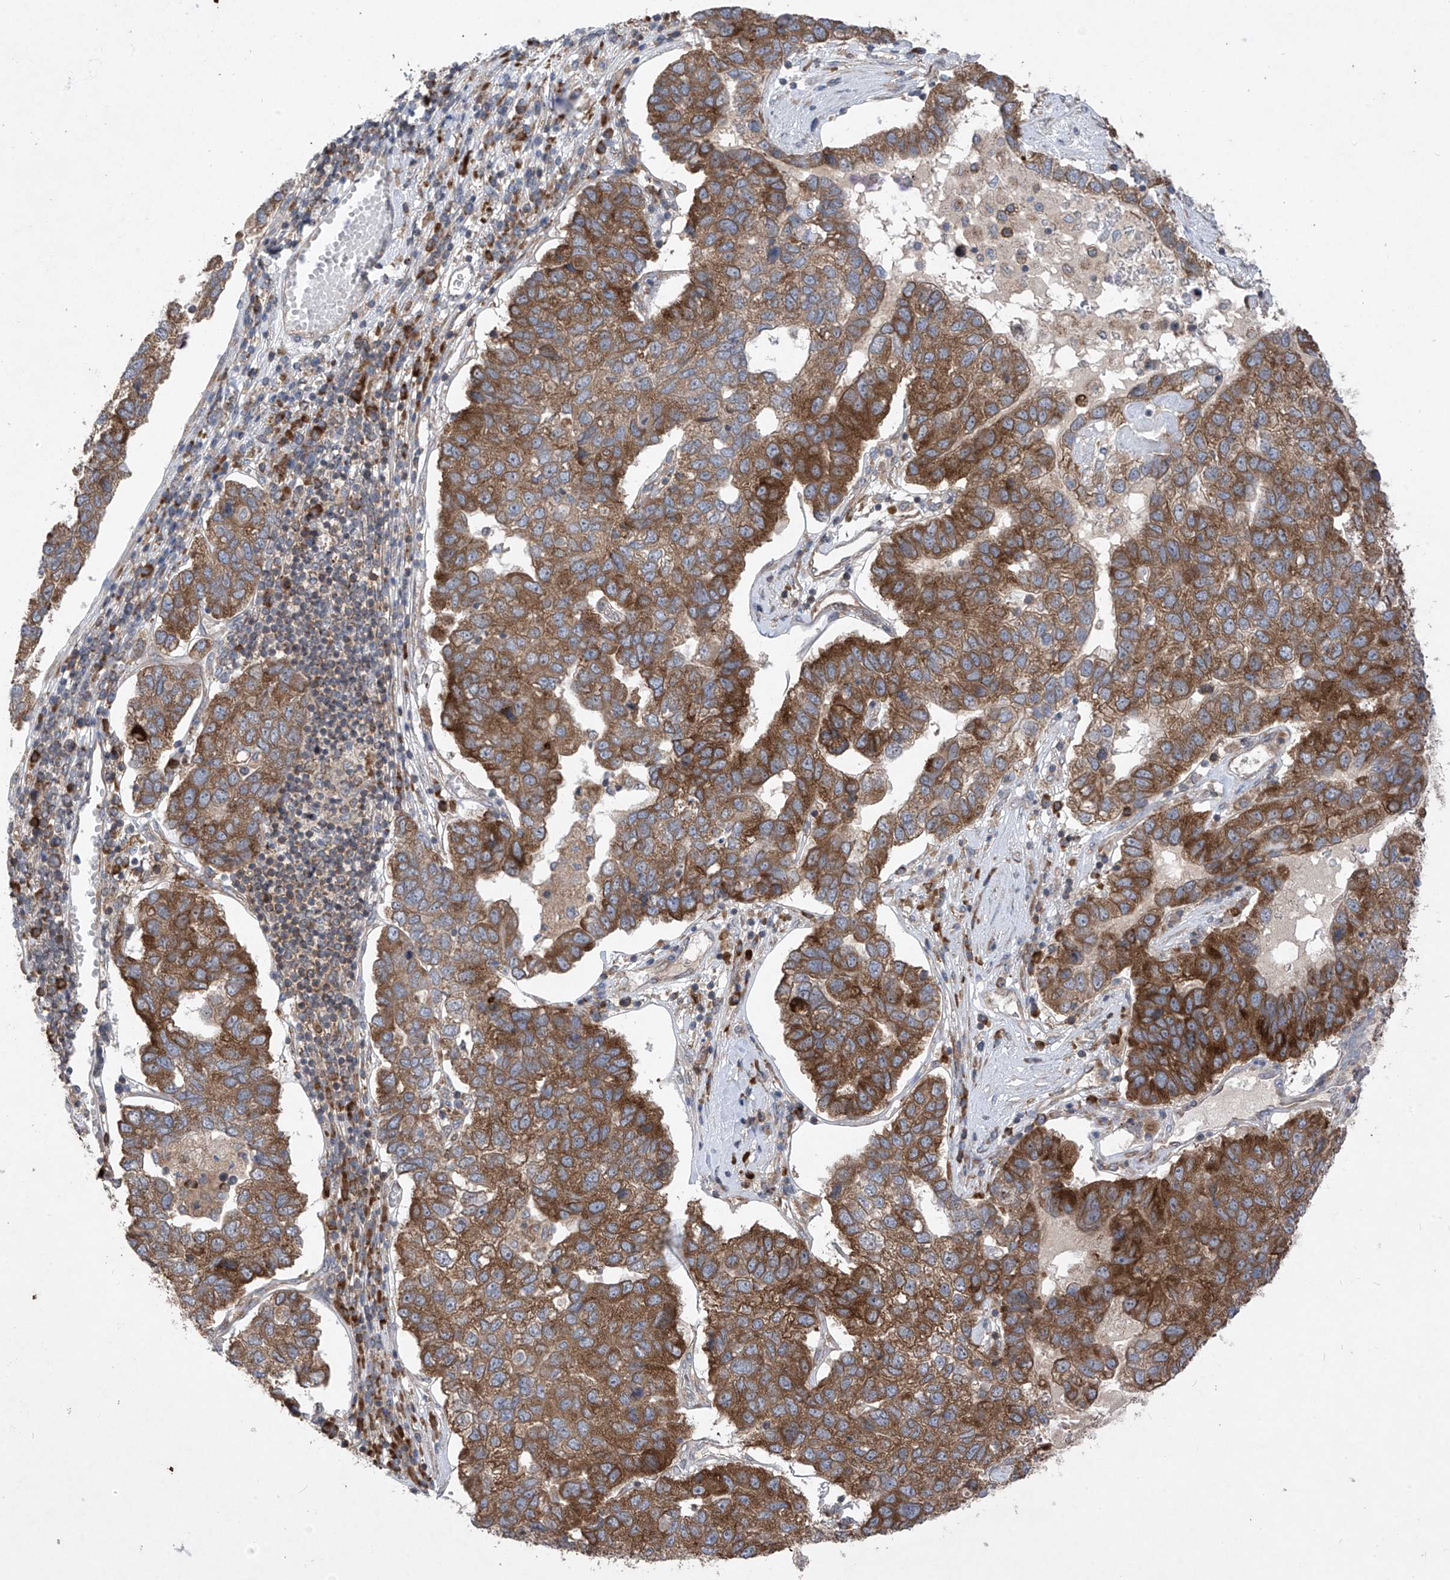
{"staining": {"intensity": "moderate", "quantity": ">75%", "location": "cytoplasmic/membranous"}, "tissue": "pancreatic cancer", "cell_type": "Tumor cells", "image_type": "cancer", "snomed": [{"axis": "morphology", "description": "Adenocarcinoma, NOS"}, {"axis": "topography", "description": "Pancreas"}], "caption": "Immunohistochemical staining of pancreatic adenocarcinoma exhibits medium levels of moderate cytoplasmic/membranous staining in approximately >75% of tumor cells.", "gene": "RPL34", "patient": {"sex": "female", "age": 61}}